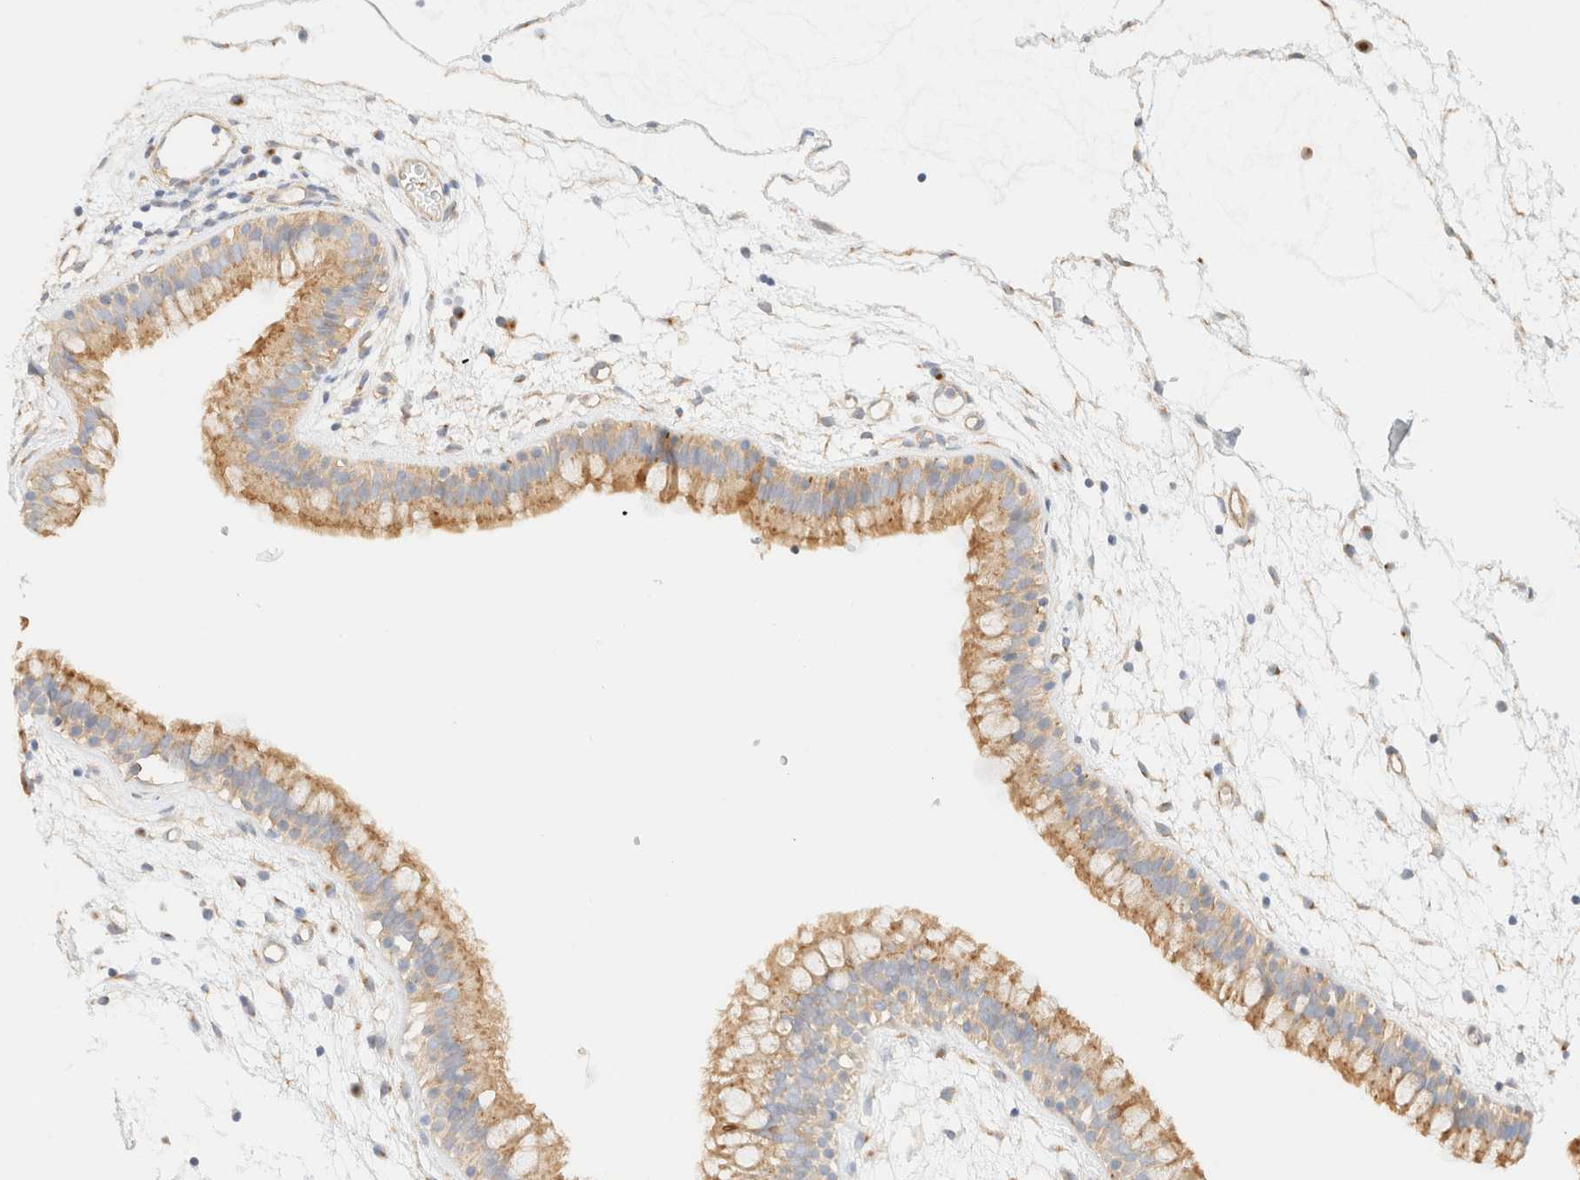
{"staining": {"intensity": "moderate", "quantity": ">75%", "location": "cytoplasmic/membranous"}, "tissue": "nasopharynx", "cell_type": "Respiratory epithelial cells", "image_type": "normal", "snomed": [{"axis": "morphology", "description": "Normal tissue, NOS"}, {"axis": "morphology", "description": "Inflammation, NOS"}, {"axis": "topography", "description": "Nasopharynx"}], "caption": "Approximately >75% of respiratory epithelial cells in unremarkable human nasopharynx demonstrate moderate cytoplasmic/membranous protein expression as visualized by brown immunohistochemical staining.", "gene": "MYO10", "patient": {"sex": "male", "age": 48}}